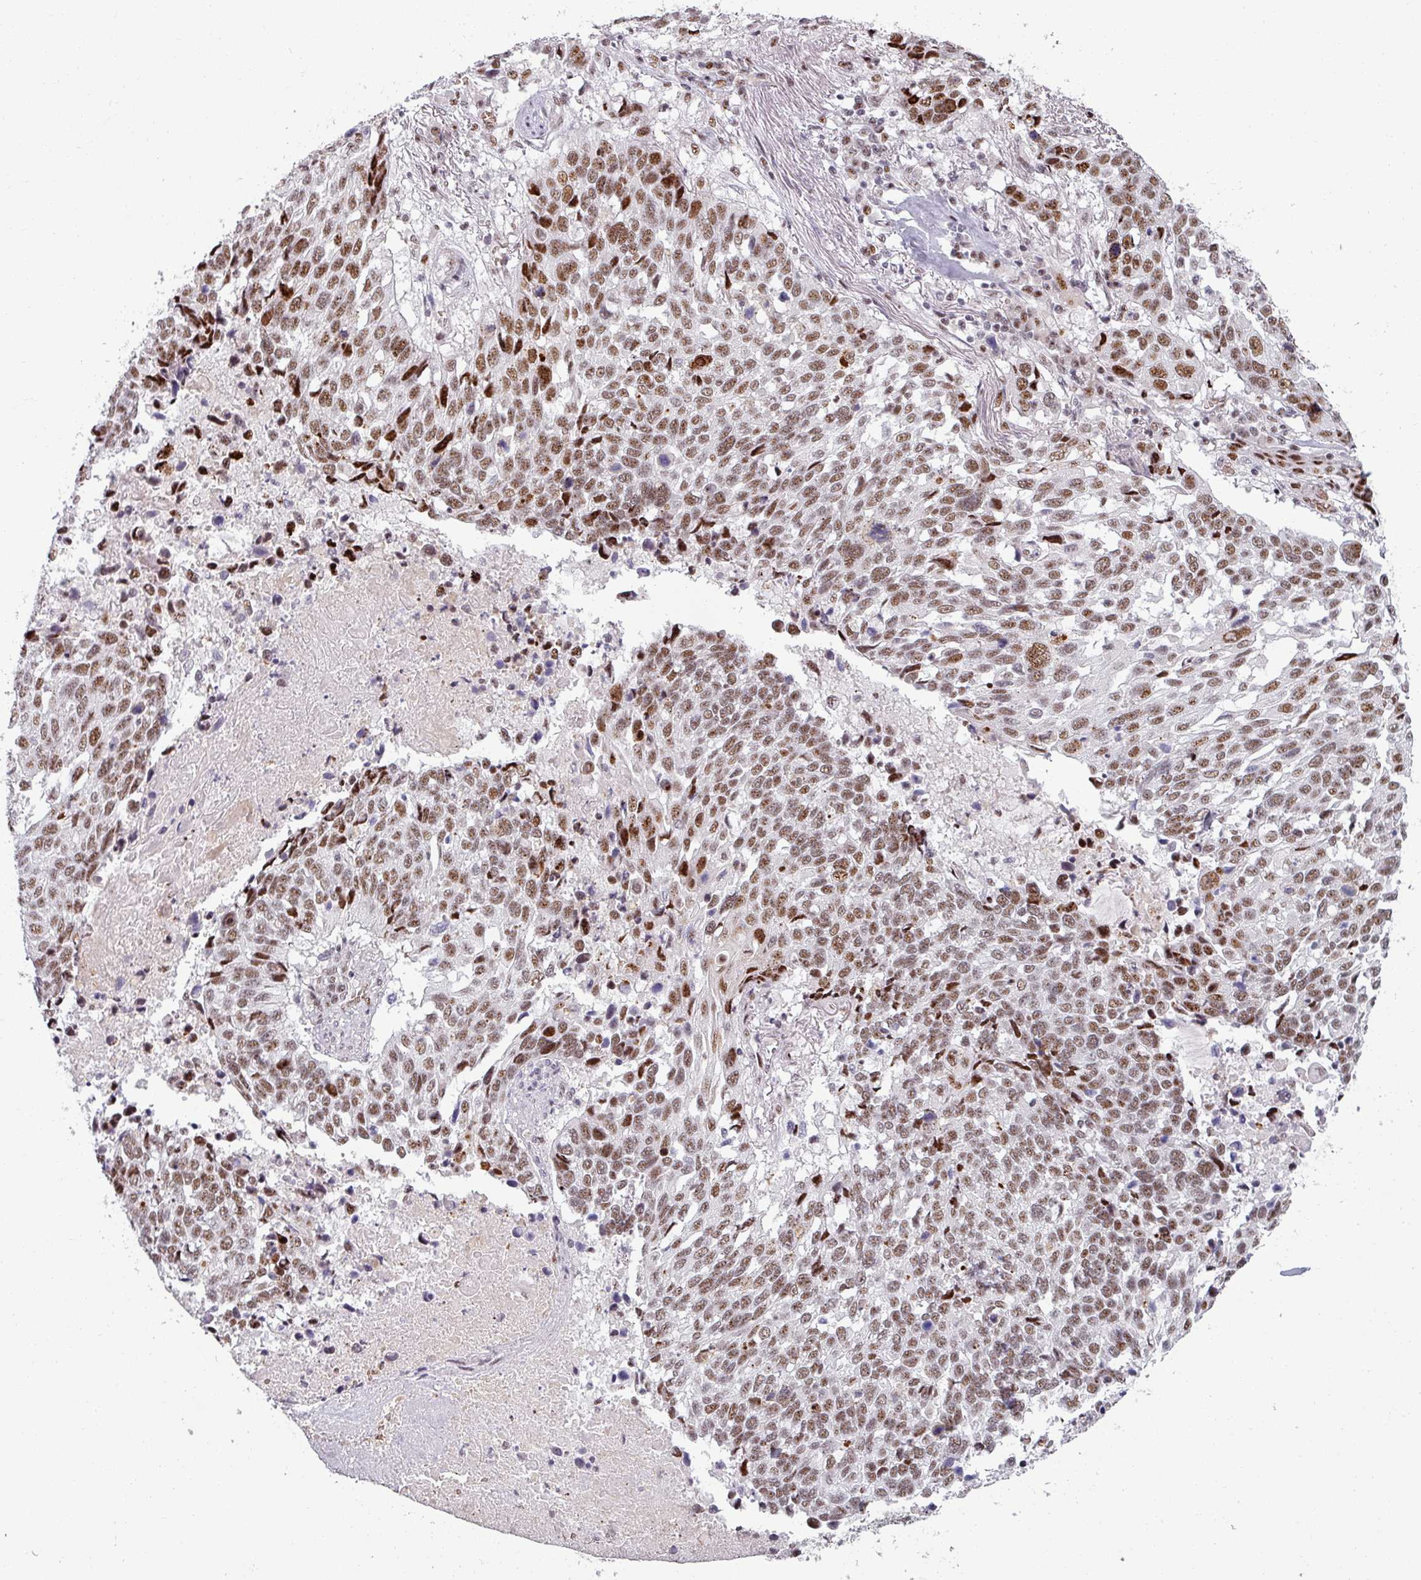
{"staining": {"intensity": "moderate", "quantity": ">75%", "location": "nuclear"}, "tissue": "lung cancer", "cell_type": "Tumor cells", "image_type": "cancer", "snomed": [{"axis": "morphology", "description": "Squamous cell carcinoma, NOS"}, {"axis": "topography", "description": "Lung"}], "caption": "This photomicrograph exhibits IHC staining of human squamous cell carcinoma (lung), with medium moderate nuclear expression in about >75% of tumor cells.", "gene": "NCOR1", "patient": {"sex": "male", "age": 62}}